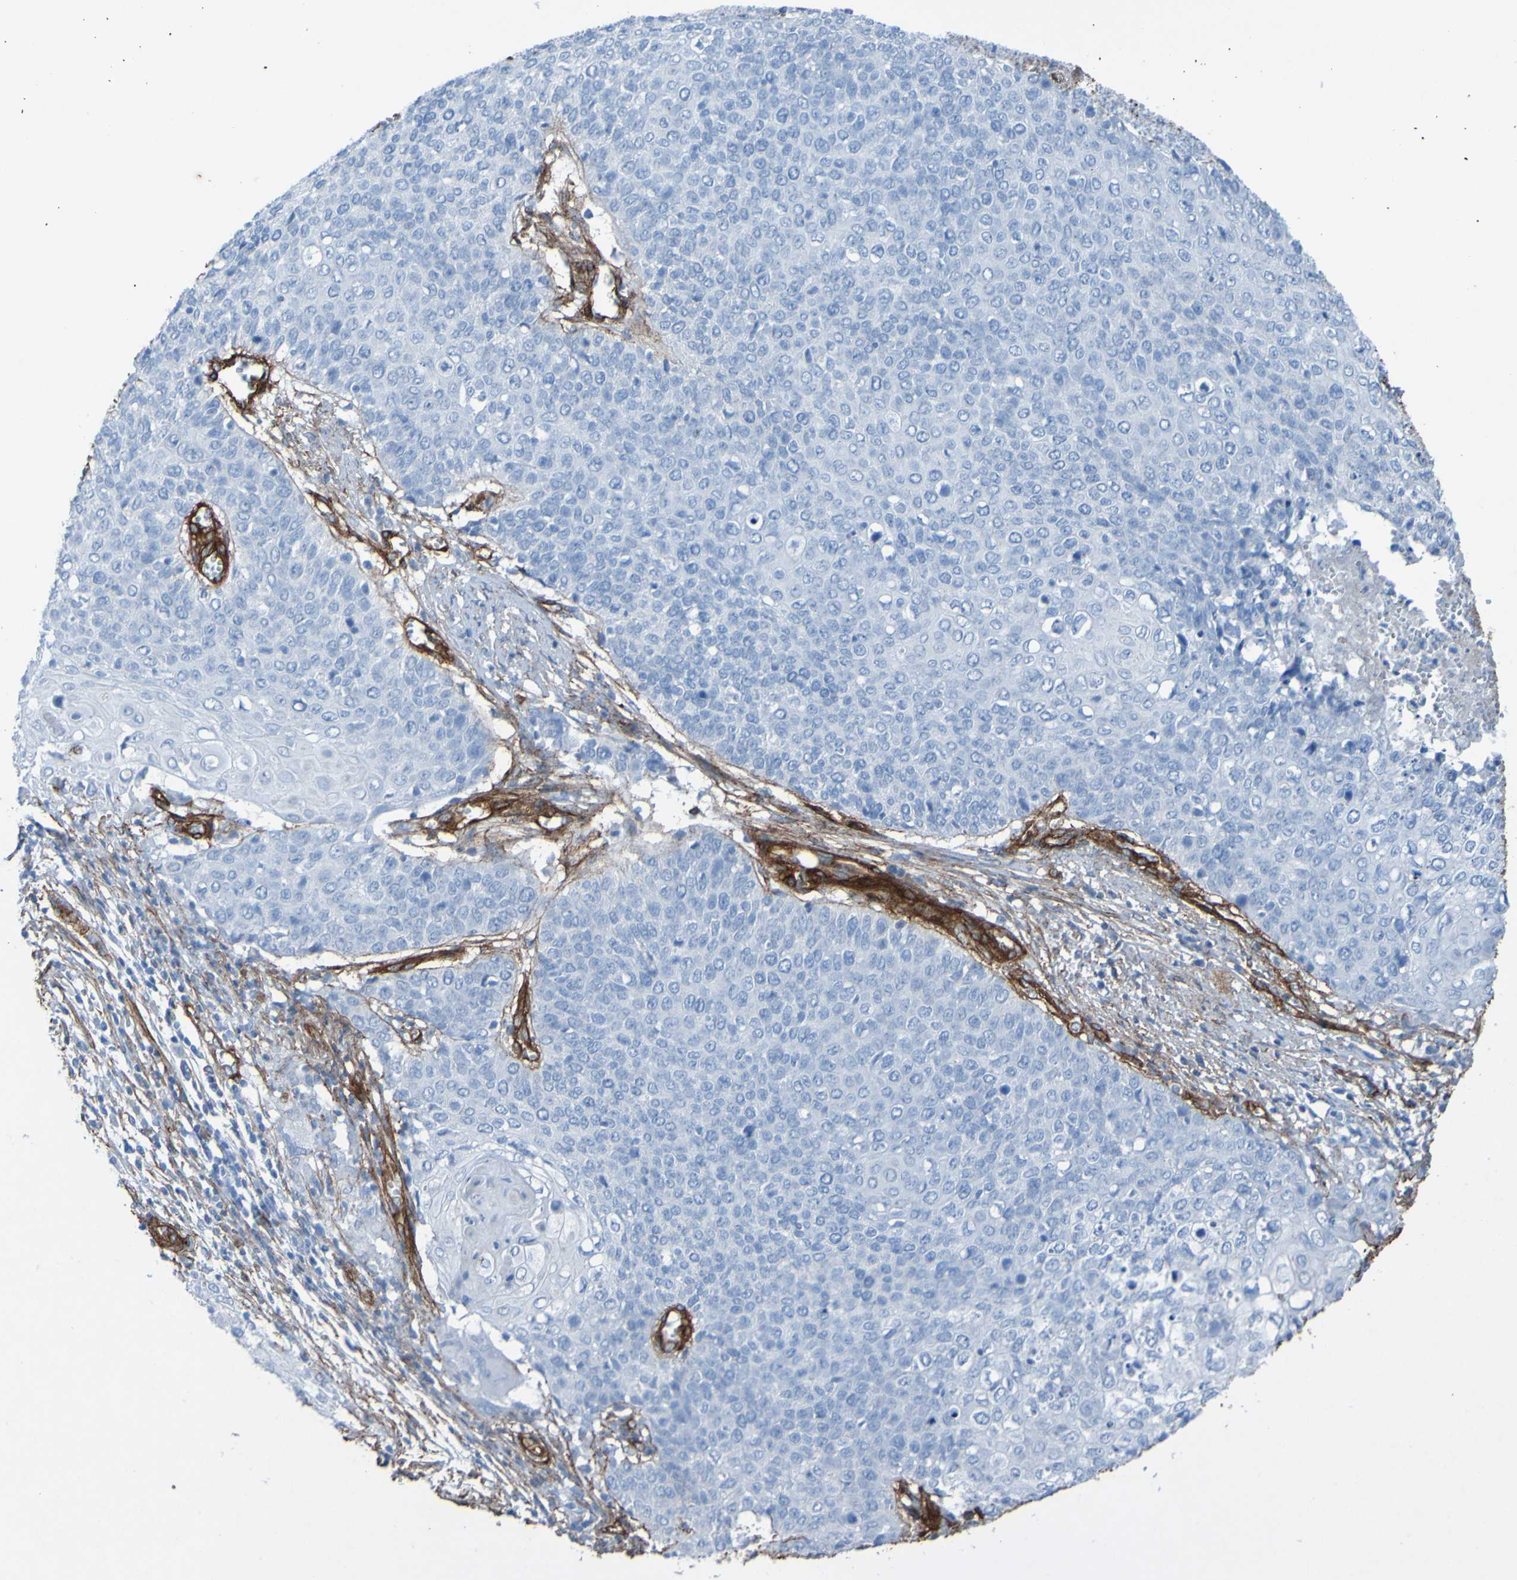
{"staining": {"intensity": "negative", "quantity": "none", "location": "none"}, "tissue": "cervical cancer", "cell_type": "Tumor cells", "image_type": "cancer", "snomed": [{"axis": "morphology", "description": "Squamous cell carcinoma, NOS"}, {"axis": "topography", "description": "Cervix"}], "caption": "Immunohistochemistry of cervical squamous cell carcinoma exhibits no expression in tumor cells. Brightfield microscopy of immunohistochemistry stained with DAB (3,3'-diaminobenzidine) (brown) and hematoxylin (blue), captured at high magnification.", "gene": "COL4A2", "patient": {"sex": "female", "age": 39}}